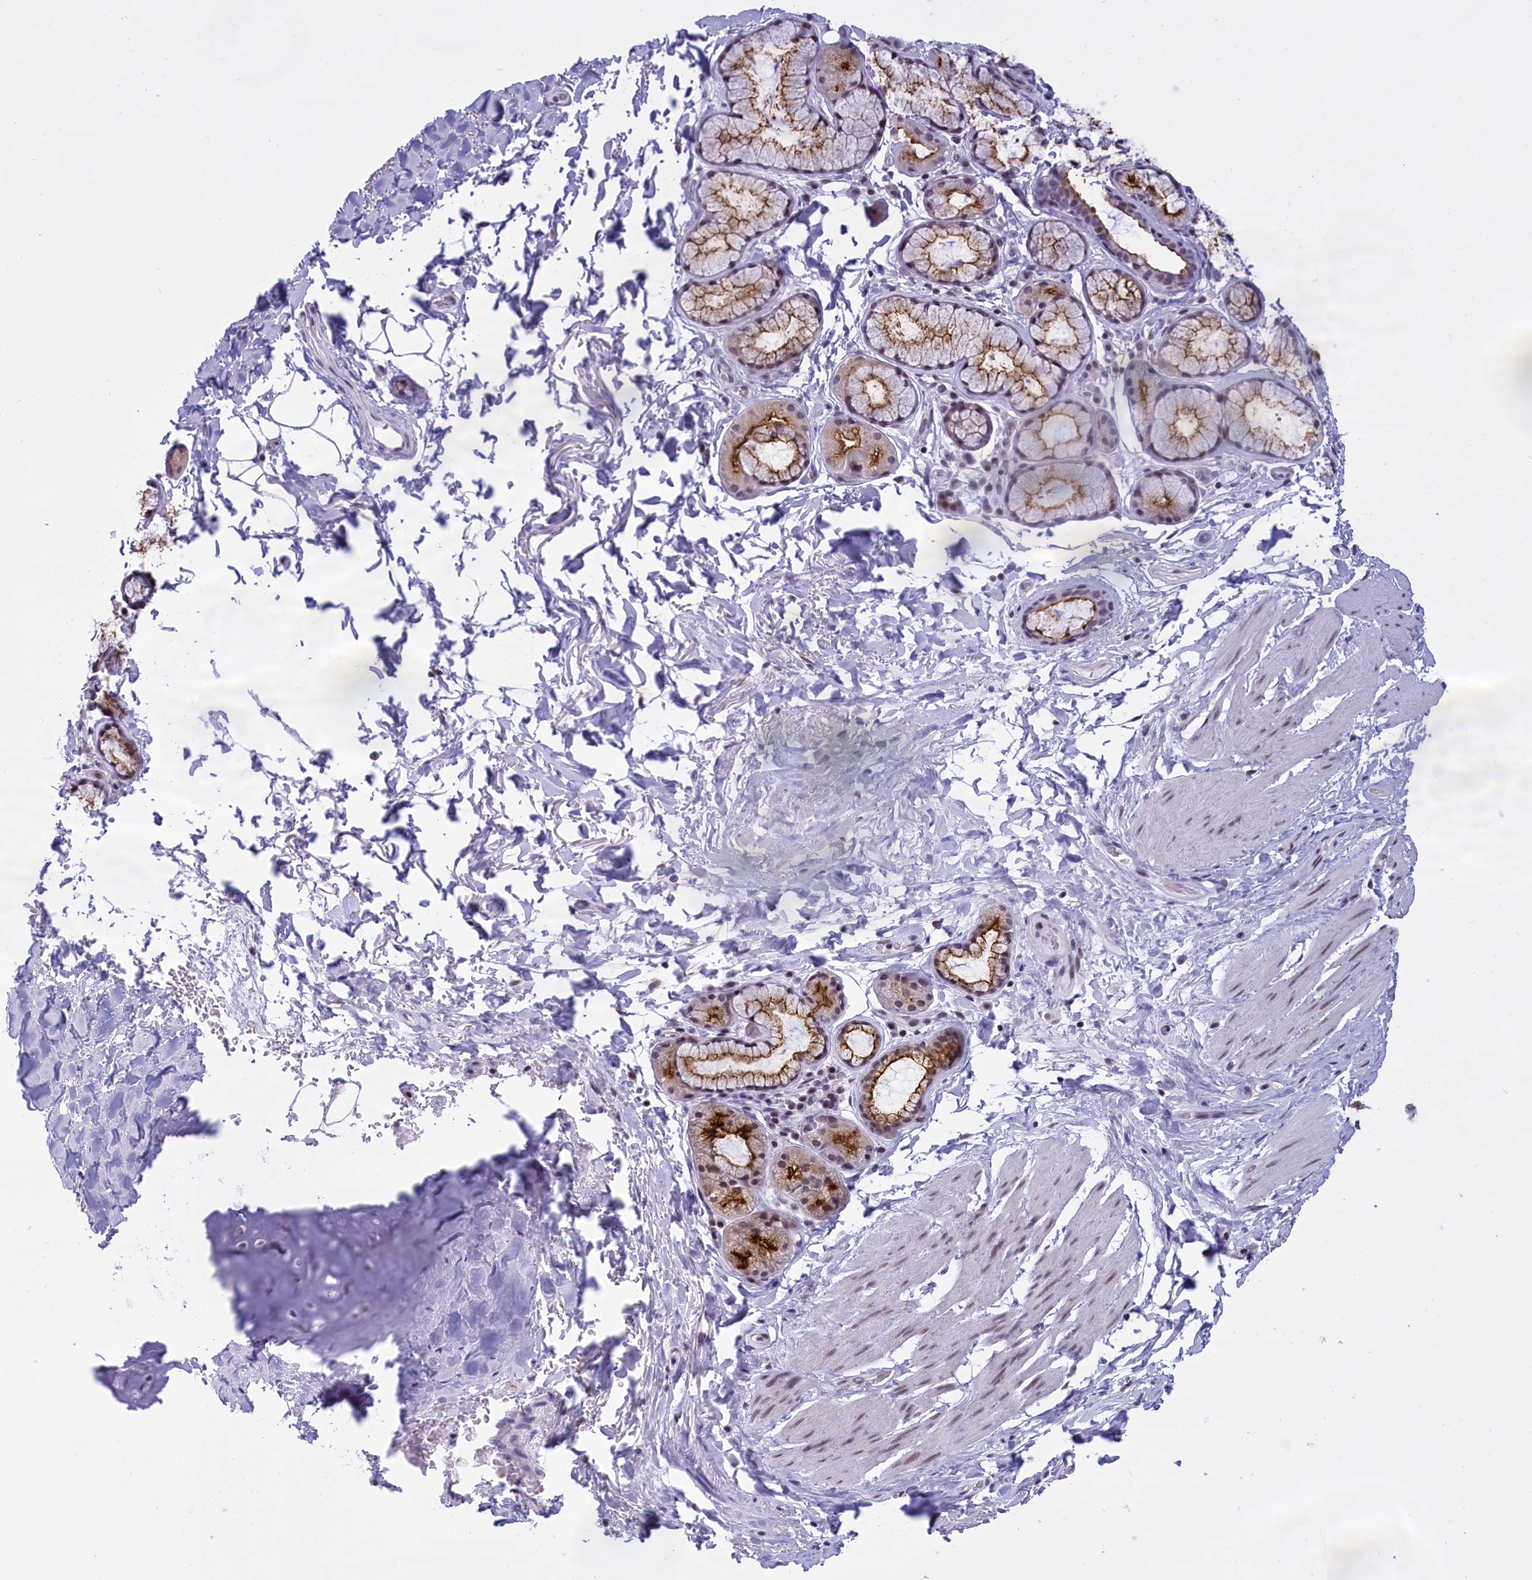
{"staining": {"intensity": "negative", "quantity": "none", "location": "none"}, "tissue": "adipose tissue", "cell_type": "Adipocytes", "image_type": "normal", "snomed": [{"axis": "morphology", "description": "Normal tissue, NOS"}, {"axis": "topography", "description": "Cartilage tissue"}], "caption": "Adipocytes are negative for brown protein staining in benign adipose tissue. Brightfield microscopy of IHC stained with DAB (brown) and hematoxylin (blue), captured at high magnification.", "gene": "SPIRE2", "patient": {"sex": "female", "age": 63}}